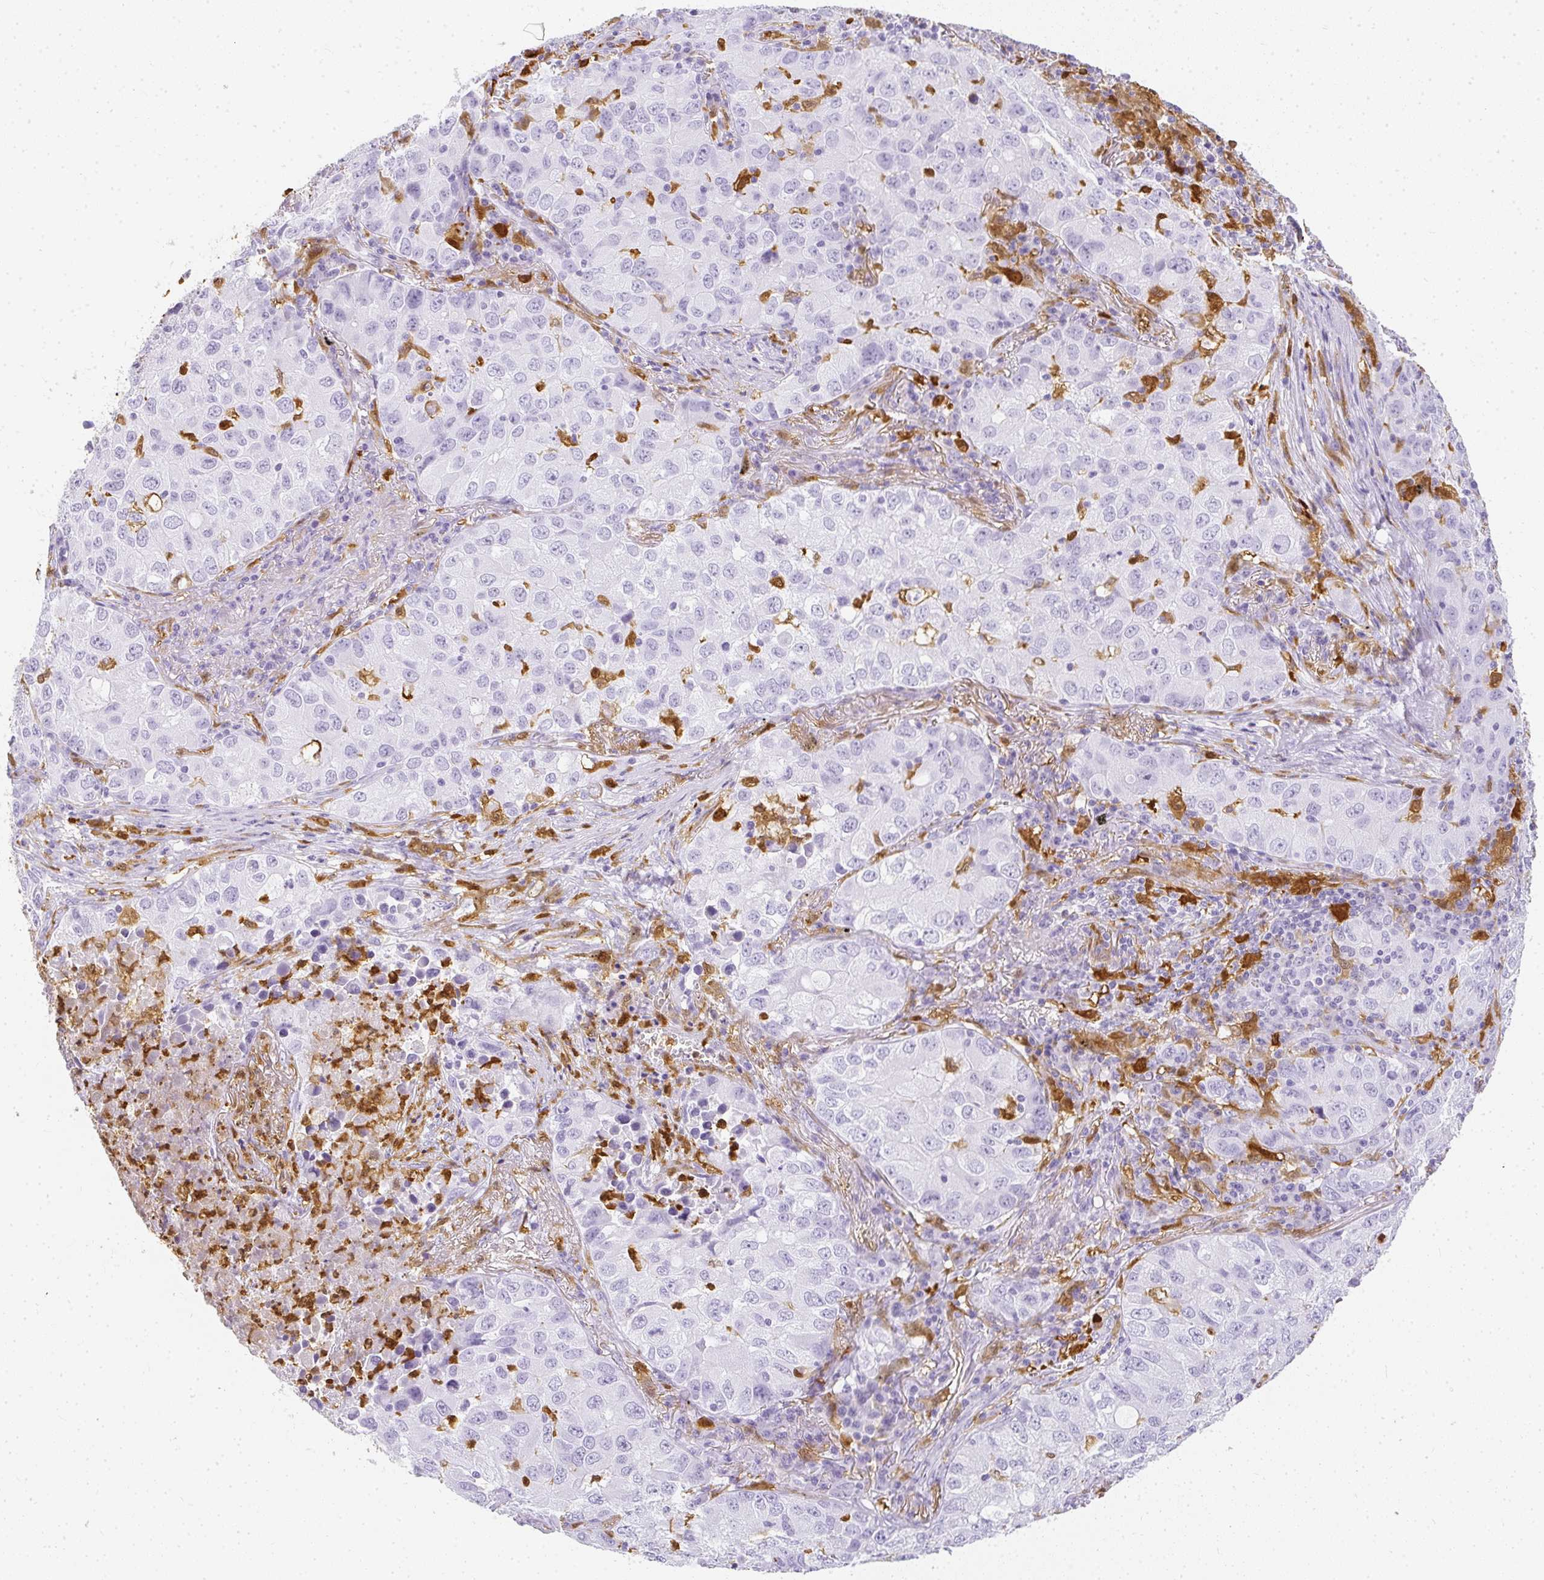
{"staining": {"intensity": "negative", "quantity": "none", "location": "none"}, "tissue": "lung cancer", "cell_type": "Tumor cells", "image_type": "cancer", "snomed": [{"axis": "morphology", "description": "Normal morphology"}, {"axis": "morphology", "description": "Adenocarcinoma, NOS"}, {"axis": "topography", "description": "Lymph node"}, {"axis": "topography", "description": "Lung"}], "caption": "The IHC image has no significant positivity in tumor cells of lung cancer tissue.", "gene": "HK3", "patient": {"sex": "female", "age": 51}}